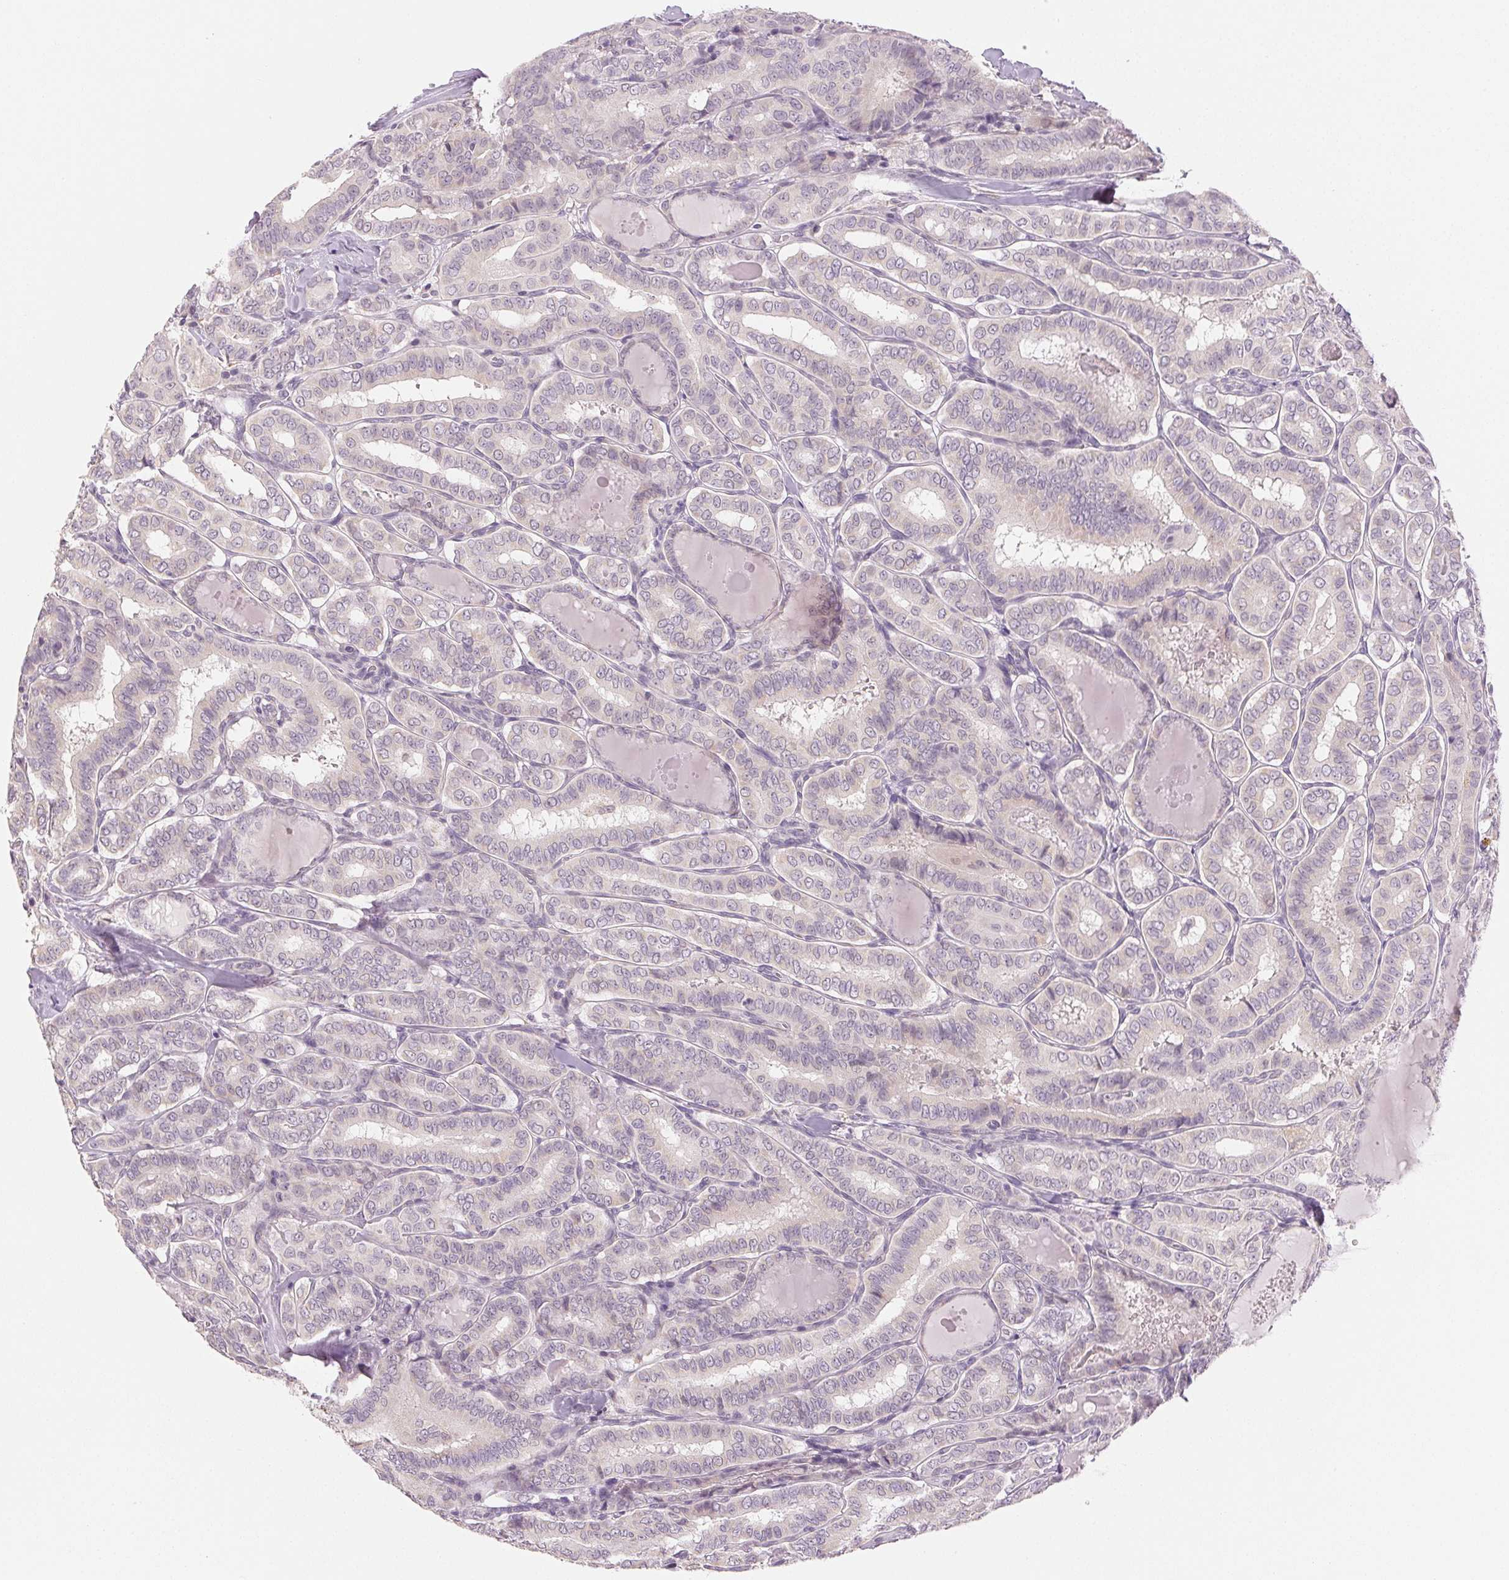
{"staining": {"intensity": "negative", "quantity": "none", "location": "none"}, "tissue": "thyroid cancer", "cell_type": "Tumor cells", "image_type": "cancer", "snomed": [{"axis": "morphology", "description": "Papillary adenocarcinoma, NOS"}, {"axis": "morphology", "description": "Papillary adenoma metastatic"}, {"axis": "topography", "description": "Thyroid gland"}], "caption": "High power microscopy histopathology image of an IHC histopathology image of thyroid cancer (papillary adenoma metastatic), revealing no significant expression in tumor cells.", "gene": "MAP1LC3A", "patient": {"sex": "female", "age": 50}}